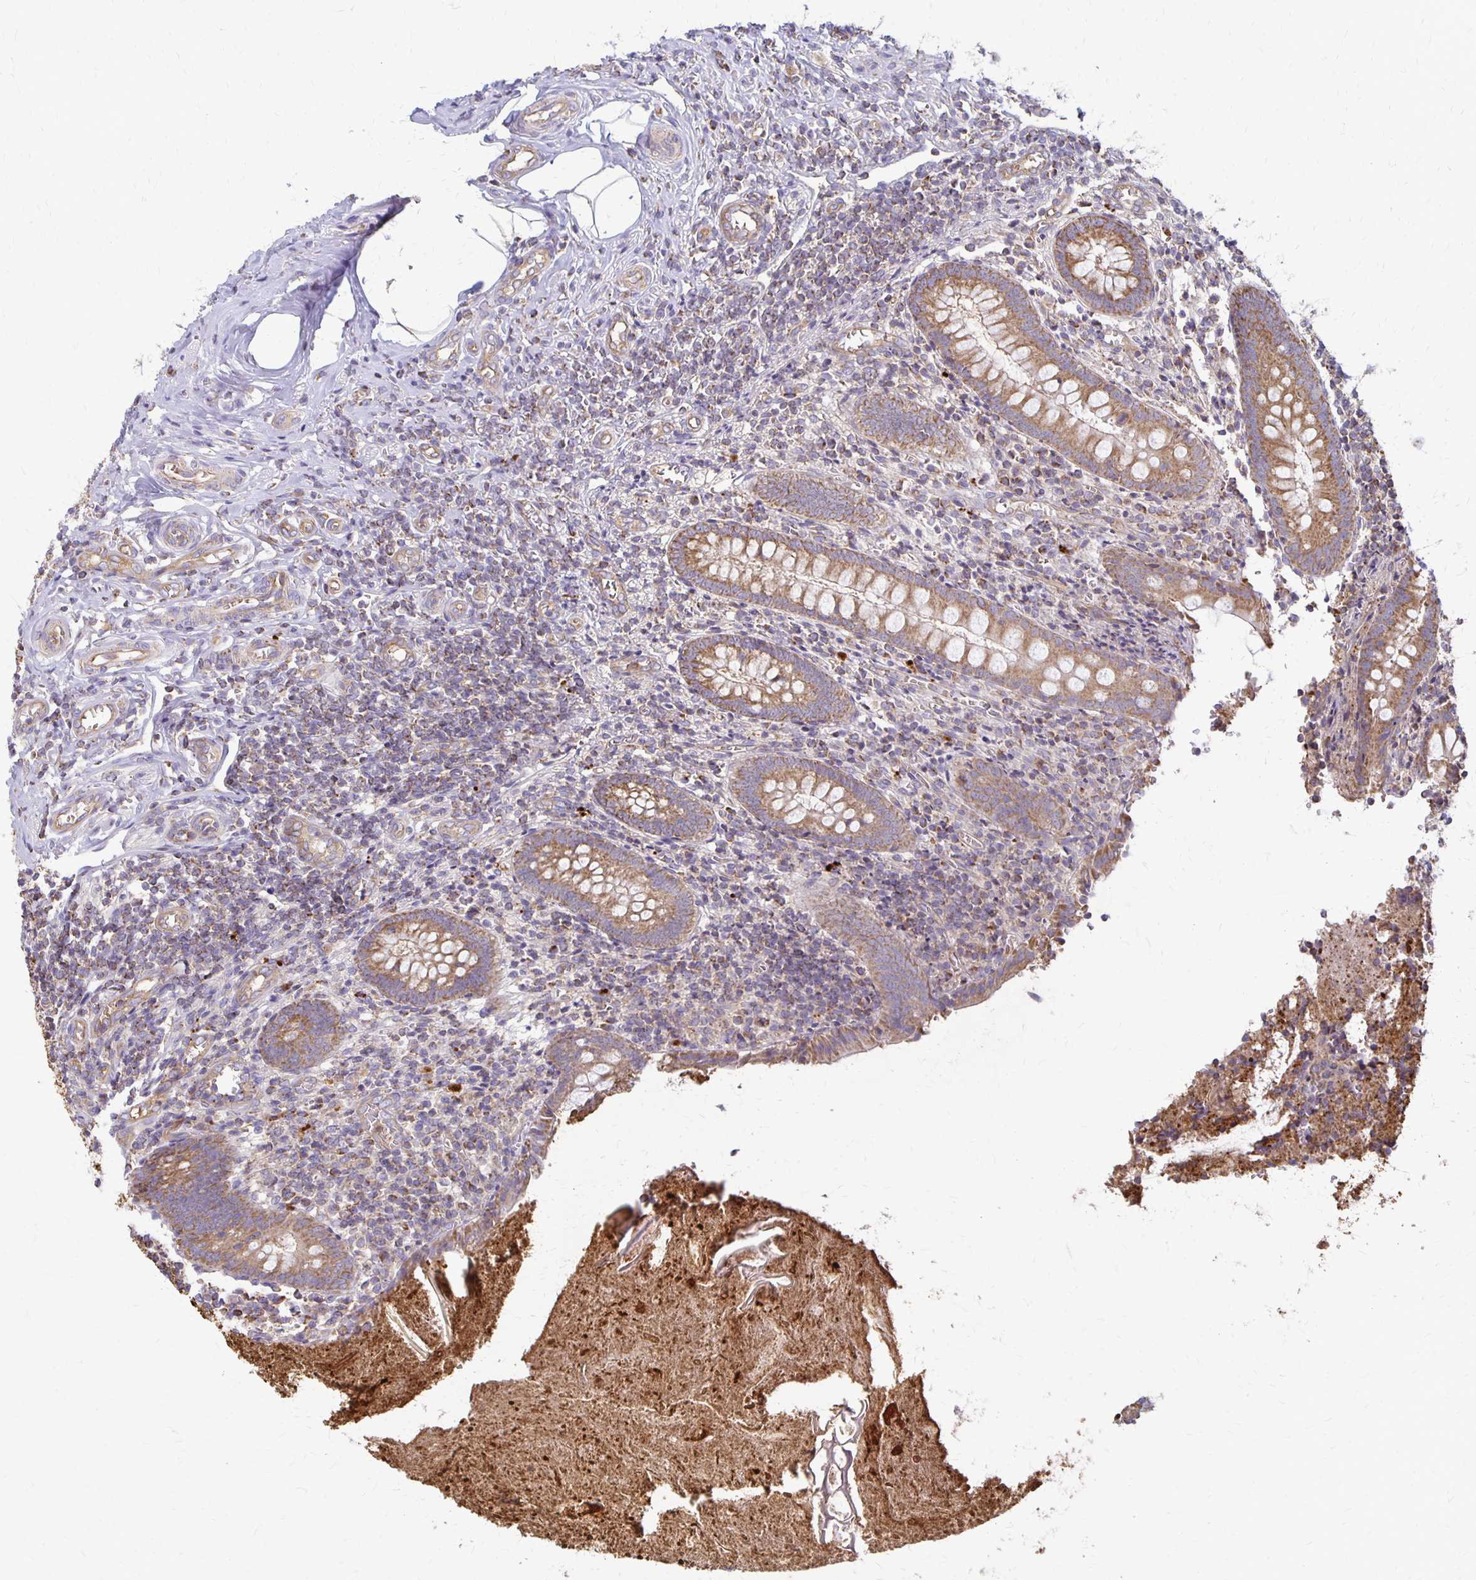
{"staining": {"intensity": "moderate", "quantity": ">75%", "location": "cytoplasmic/membranous"}, "tissue": "appendix", "cell_type": "Glandular cells", "image_type": "normal", "snomed": [{"axis": "morphology", "description": "Normal tissue, NOS"}, {"axis": "topography", "description": "Appendix"}], "caption": "Protein staining by IHC reveals moderate cytoplasmic/membranous expression in approximately >75% of glandular cells in normal appendix.", "gene": "EIF4EBP2", "patient": {"sex": "female", "age": 17}}